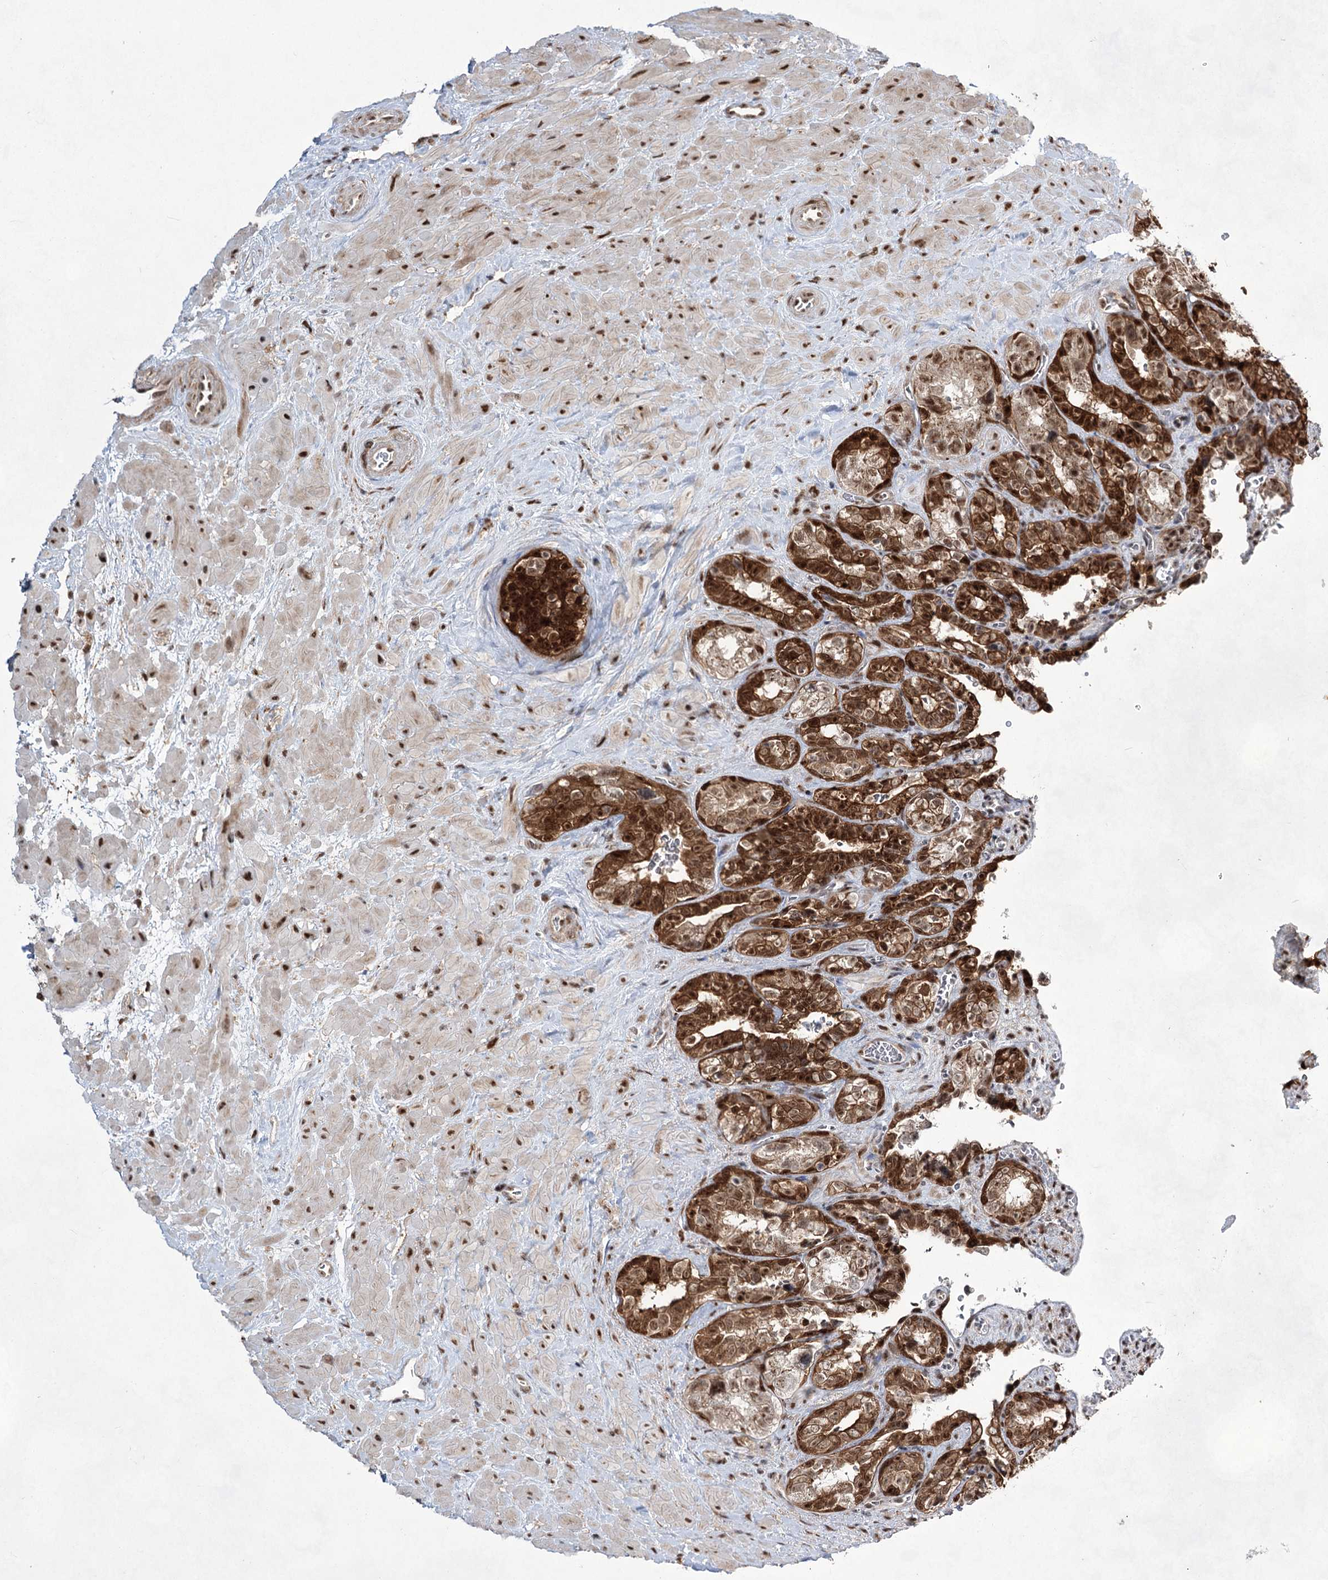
{"staining": {"intensity": "strong", "quantity": ">75%", "location": "cytoplasmic/membranous,nuclear"}, "tissue": "seminal vesicle", "cell_type": "Glandular cells", "image_type": "normal", "snomed": [{"axis": "morphology", "description": "Normal tissue, NOS"}, {"axis": "topography", "description": "Prostate"}, {"axis": "topography", "description": "Seminal veicle"}], "caption": "DAB immunohistochemical staining of normal seminal vesicle demonstrates strong cytoplasmic/membranous,nuclear protein staining in about >75% of glandular cells. Nuclei are stained in blue.", "gene": "ZCCHC8", "patient": {"sex": "male", "age": 67}}